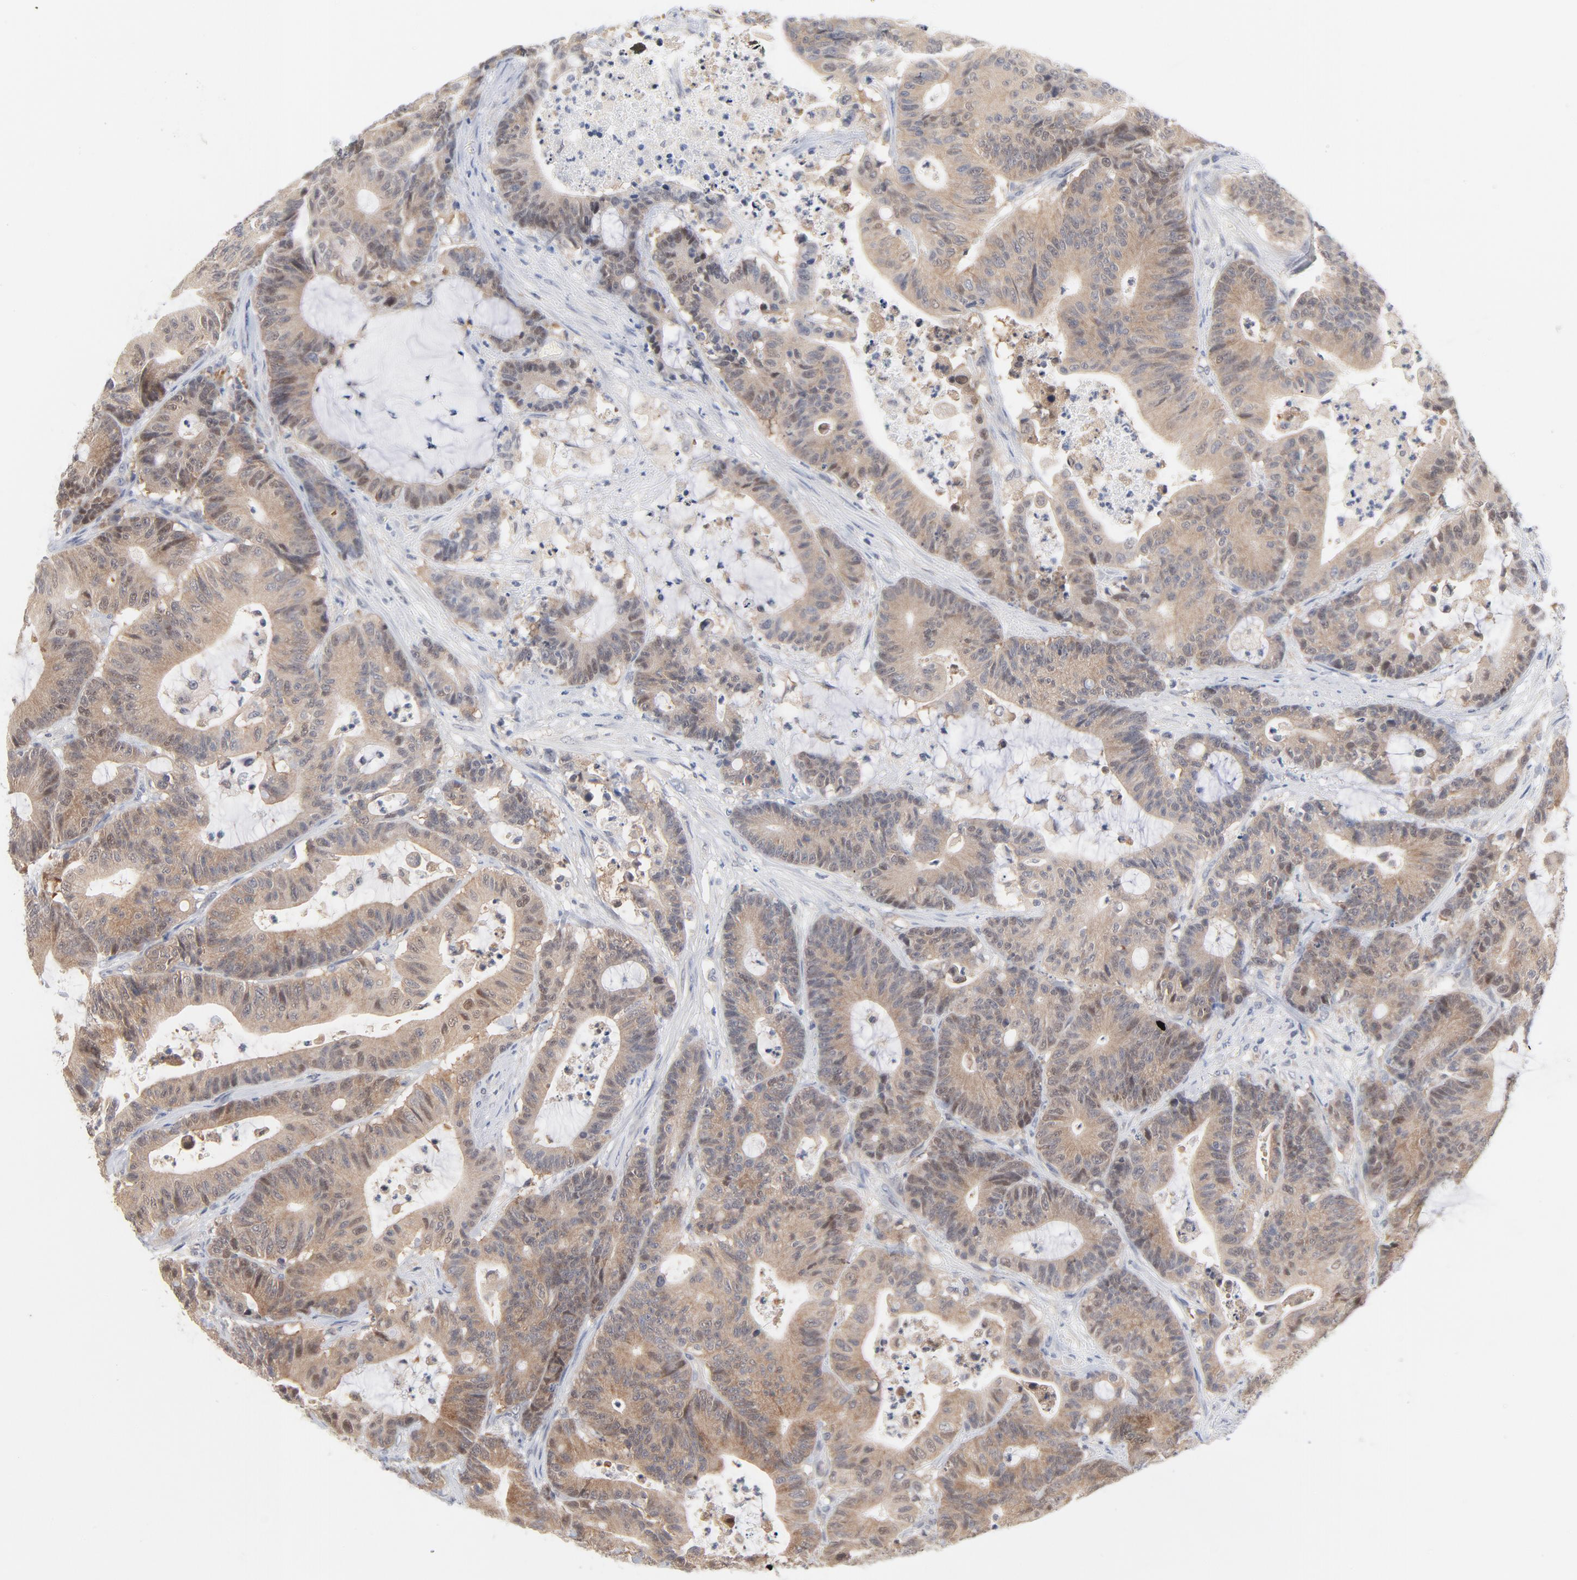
{"staining": {"intensity": "weak", "quantity": ">75%", "location": "cytoplasmic/membranous"}, "tissue": "colorectal cancer", "cell_type": "Tumor cells", "image_type": "cancer", "snomed": [{"axis": "morphology", "description": "Adenocarcinoma, NOS"}, {"axis": "topography", "description": "Colon"}], "caption": "Weak cytoplasmic/membranous expression is present in about >75% of tumor cells in adenocarcinoma (colorectal). (DAB = brown stain, brightfield microscopy at high magnification).", "gene": "UBL4A", "patient": {"sex": "female", "age": 84}}